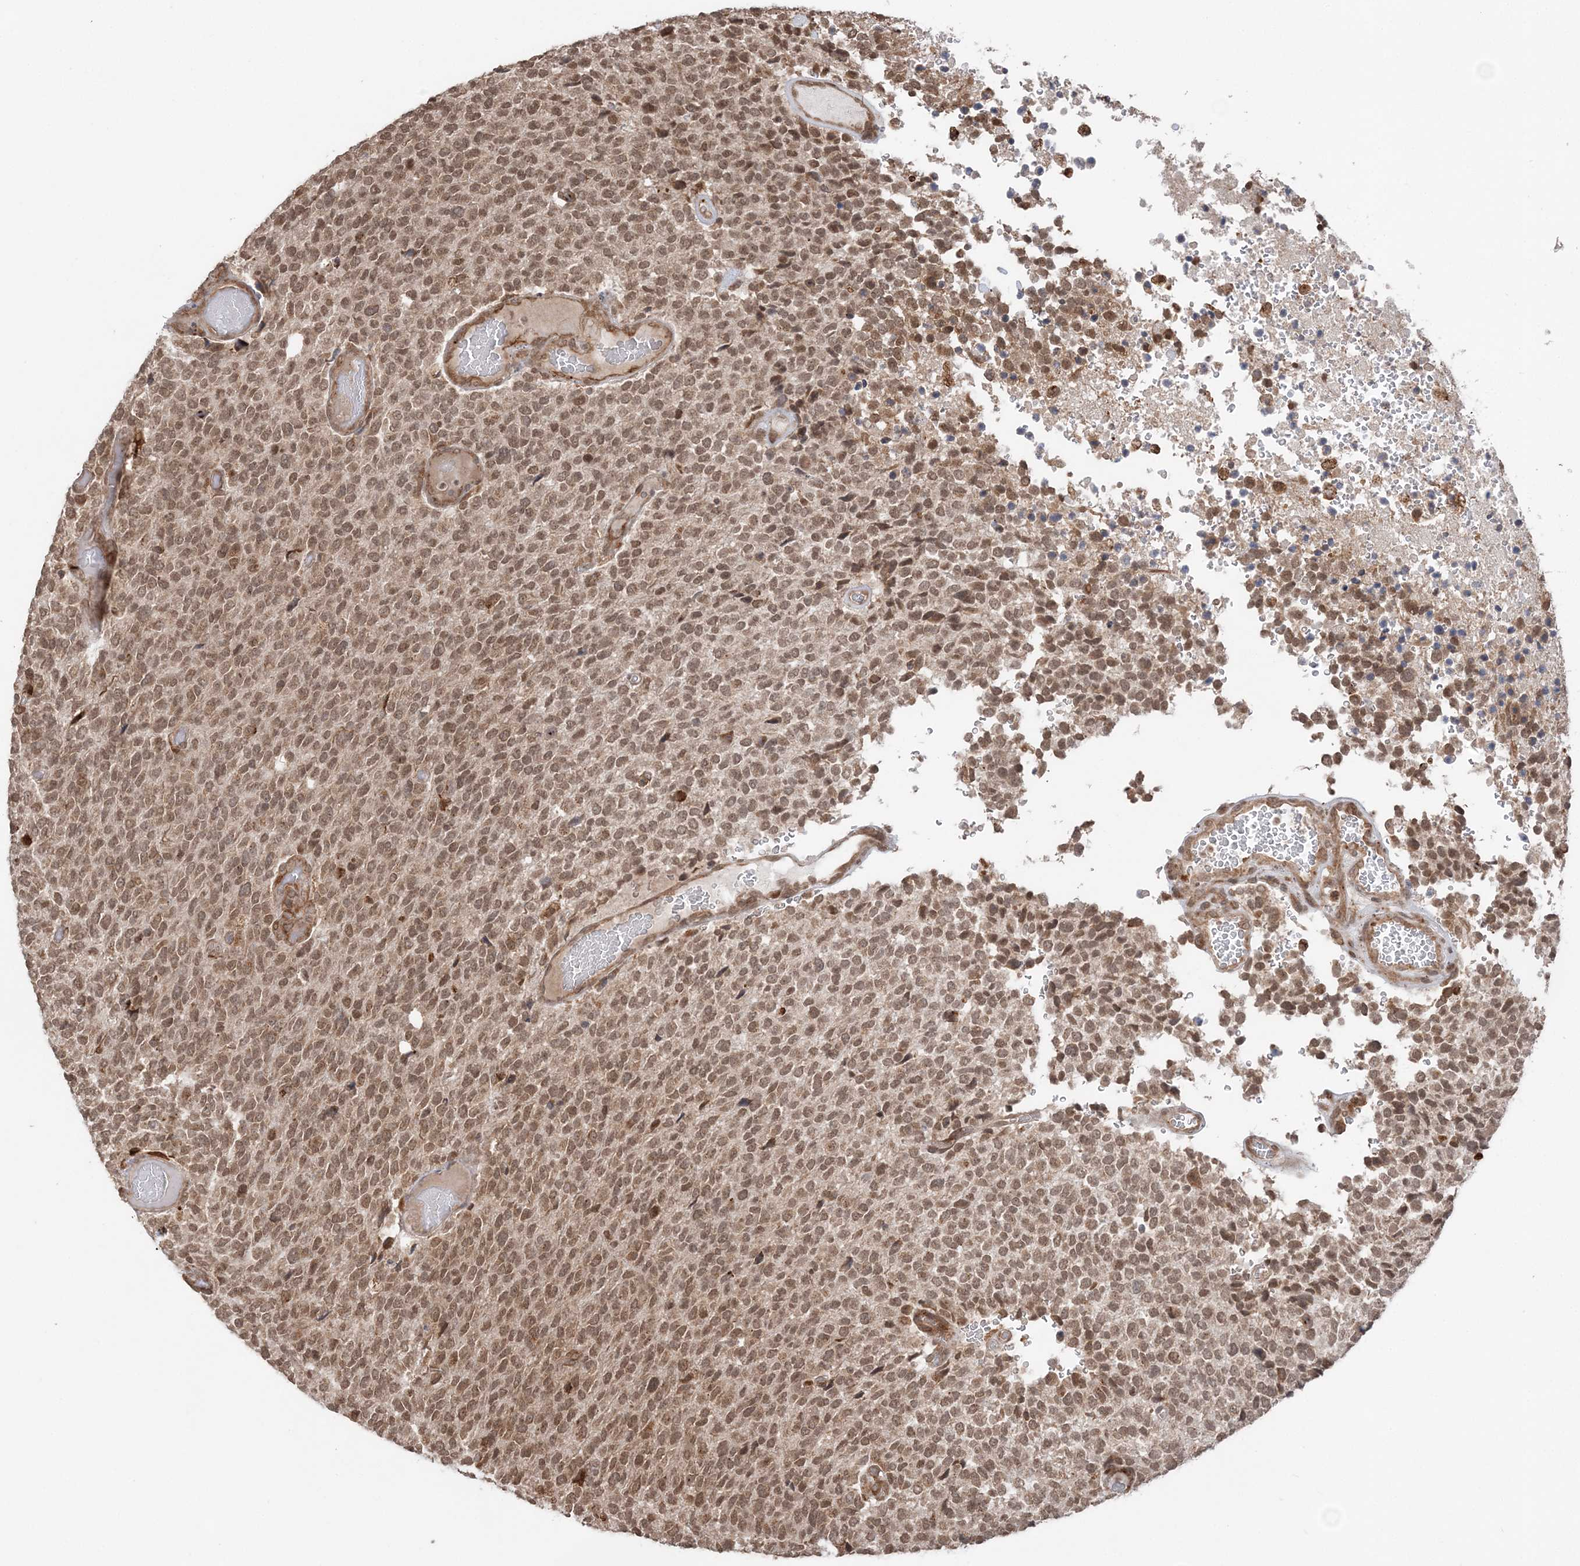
{"staining": {"intensity": "moderate", "quantity": ">75%", "location": "cytoplasmic/membranous,nuclear"}, "tissue": "glioma", "cell_type": "Tumor cells", "image_type": "cancer", "snomed": [{"axis": "morphology", "description": "Glioma, malignant, High grade"}, {"axis": "topography", "description": "pancreas cauda"}], "caption": "Glioma stained with immunohistochemistry (IHC) reveals moderate cytoplasmic/membranous and nuclear positivity in approximately >75% of tumor cells. Using DAB (3,3'-diaminobenzidine) (brown) and hematoxylin (blue) stains, captured at high magnification using brightfield microscopy.", "gene": "TMED10", "patient": {"sex": "male", "age": 60}}